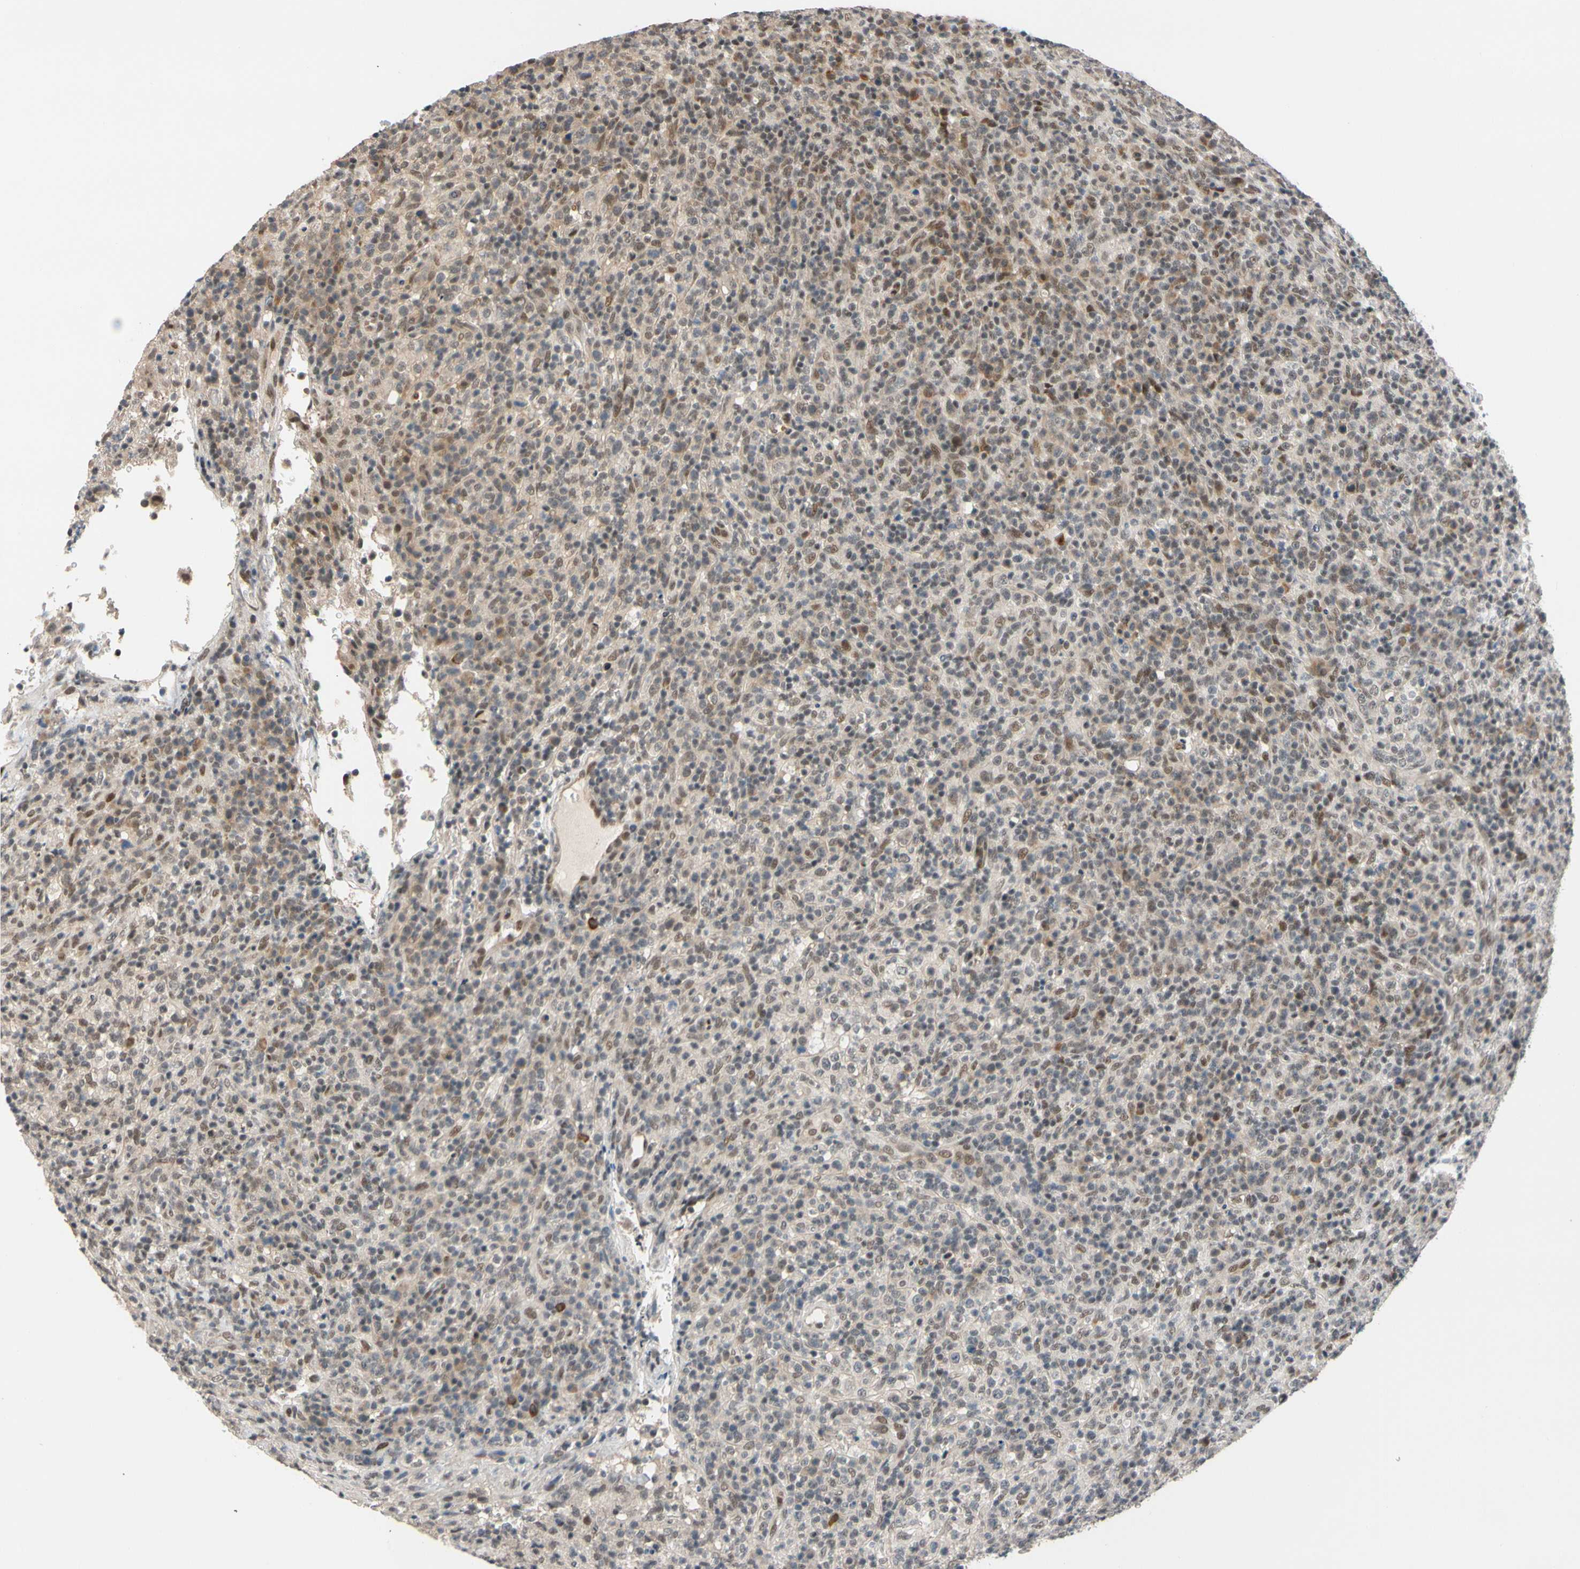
{"staining": {"intensity": "weak", "quantity": "25%-75%", "location": "nuclear"}, "tissue": "lymphoma", "cell_type": "Tumor cells", "image_type": "cancer", "snomed": [{"axis": "morphology", "description": "Malignant lymphoma, non-Hodgkin's type, High grade"}, {"axis": "topography", "description": "Lymph node"}], "caption": "IHC histopathology image of human lymphoma stained for a protein (brown), which exhibits low levels of weak nuclear expression in approximately 25%-75% of tumor cells.", "gene": "TAF4", "patient": {"sex": "female", "age": 76}}